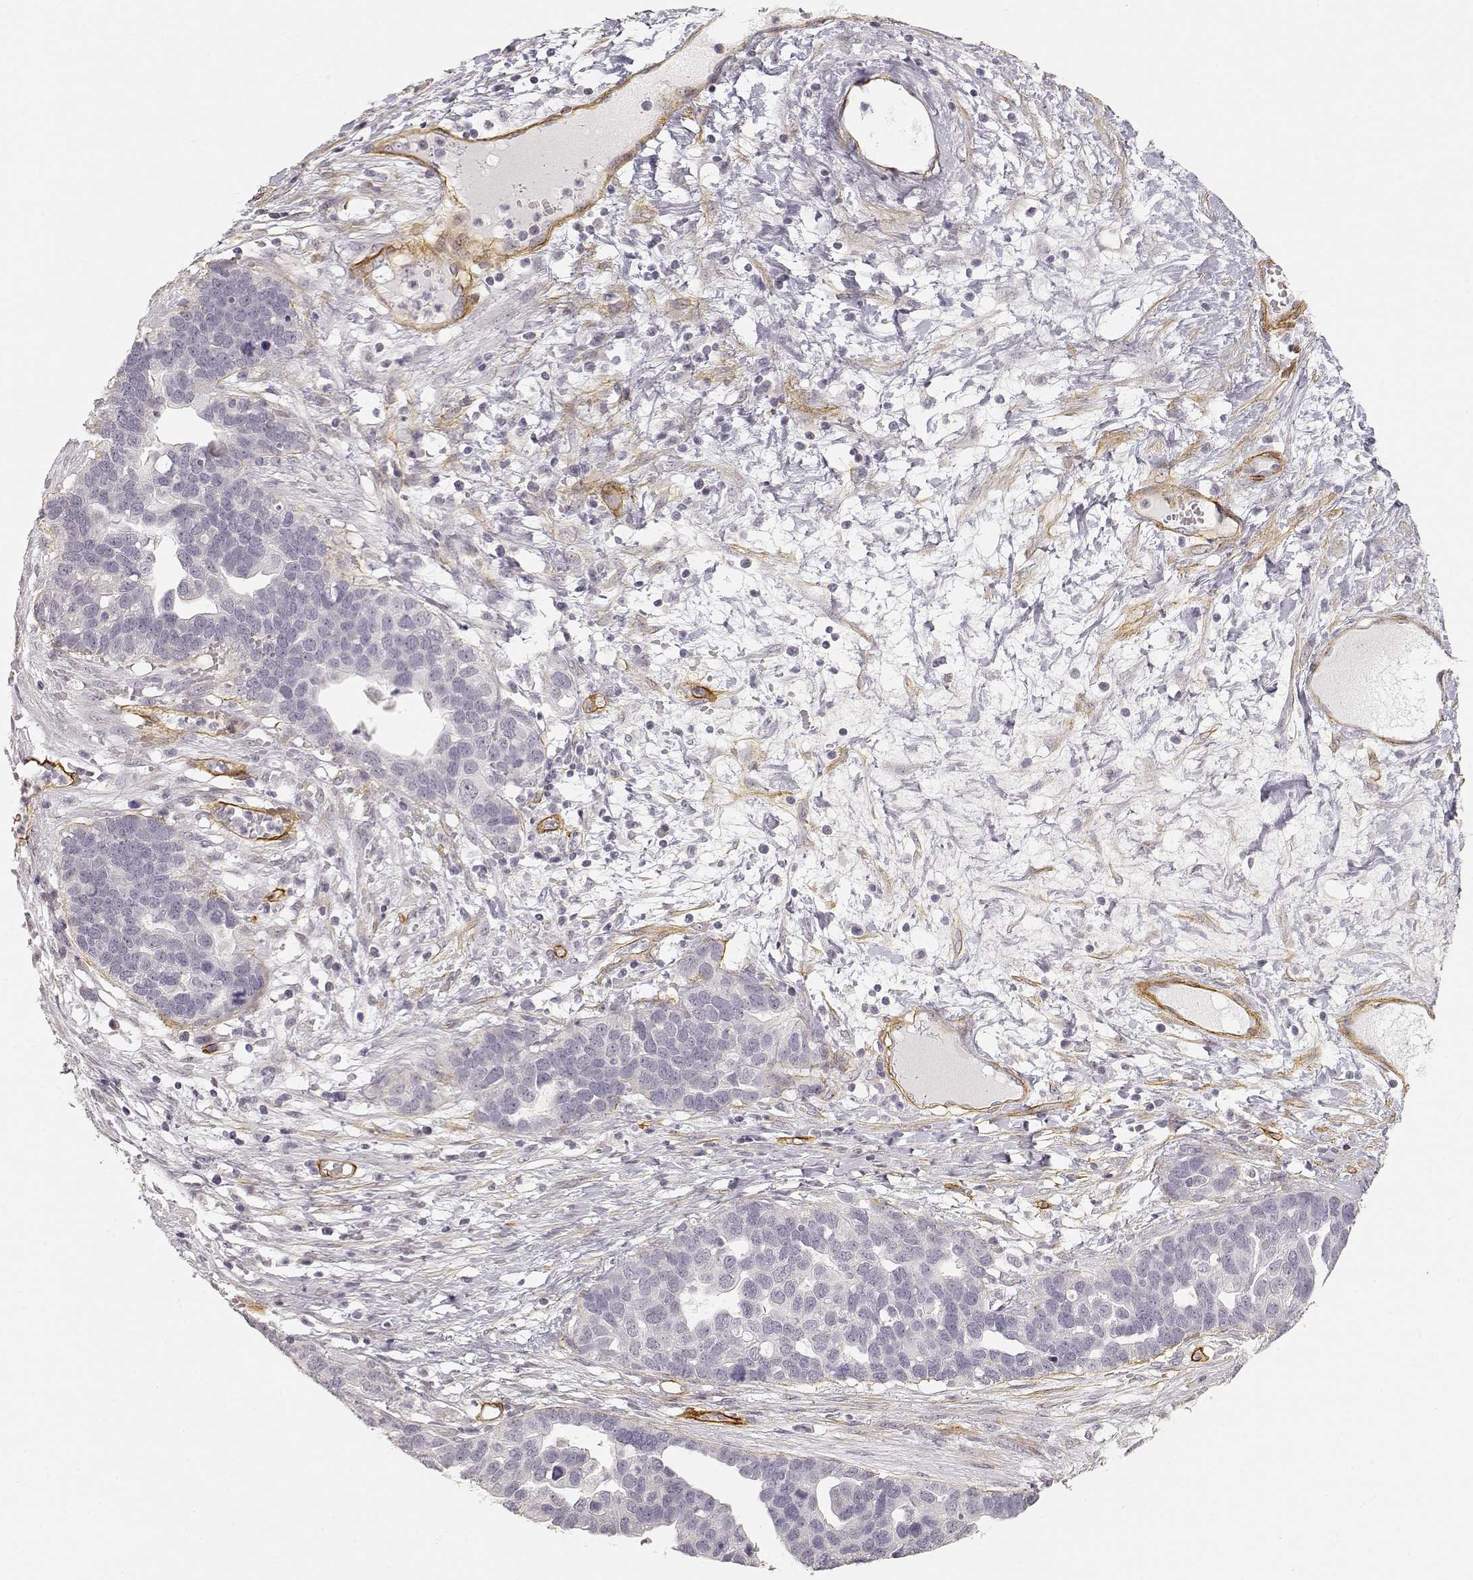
{"staining": {"intensity": "negative", "quantity": "none", "location": "none"}, "tissue": "ovarian cancer", "cell_type": "Tumor cells", "image_type": "cancer", "snomed": [{"axis": "morphology", "description": "Cystadenocarcinoma, serous, NOS"}, {"axis": "topography", "description": "Ovary"}], "caption": "Tumor cells are negative for brown protein staining in ovarian cancer (serous cystadenocarcinoma). Nuclei are stained in blue.", "gene": "LAMA4", "patient": {"sex": "female", "age": 54}}